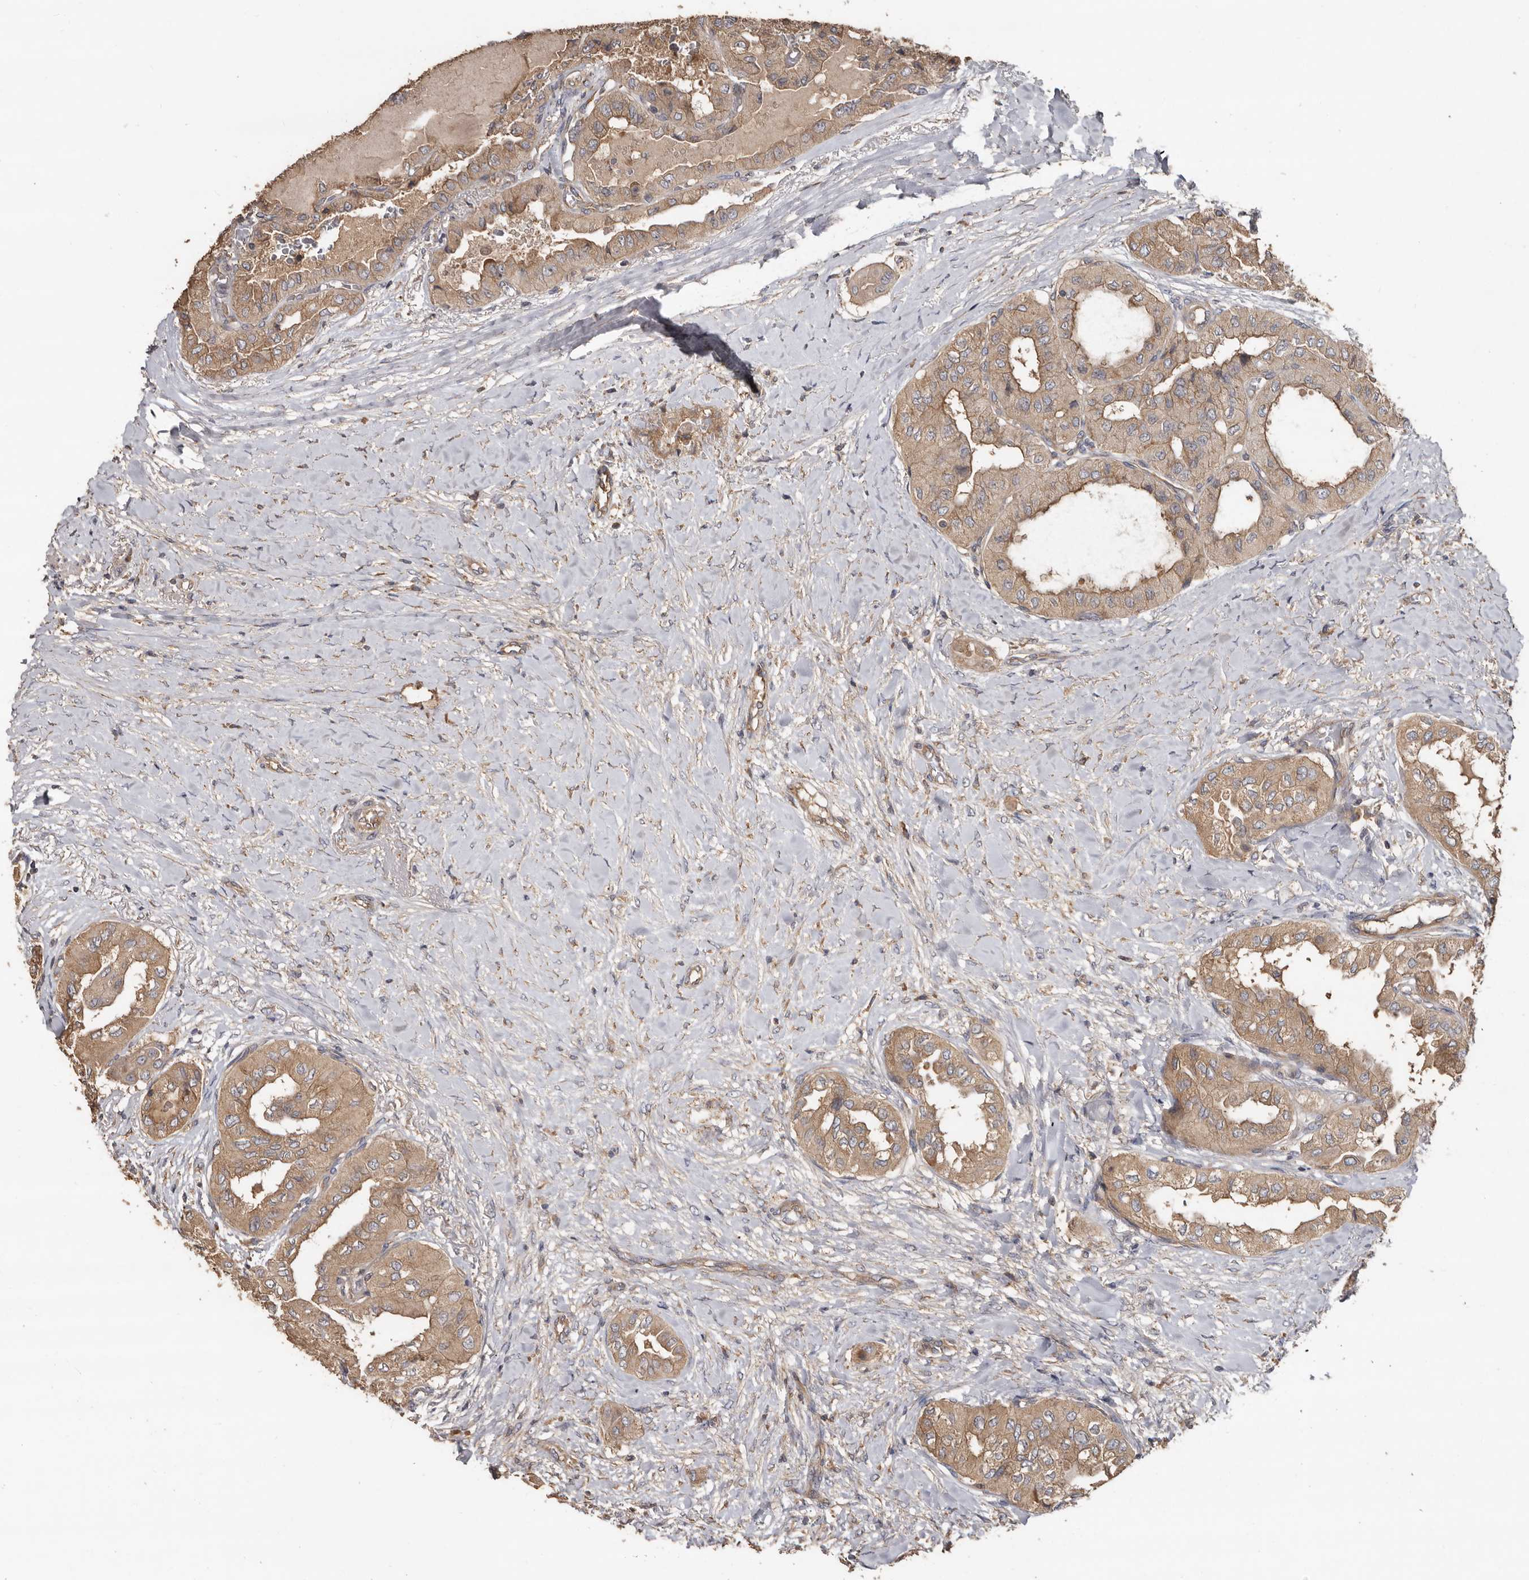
{"staining": {"intensity": "moderate", "quantity": ">75%", "location": "cytoplasmic/membranous"}, "tissue": "thyroid cancer", "cell_type": "Tumor cells", "image_type": "cancer", "snomed": [{"axis": "morphology", "description": "Papillary adenocarcinoma, NOS"}, {"axis": "topography", "description": "Thyroid gland"}], "caption": "This image reveals IHC staining of thyroid cancer, with medium moderate cytoplasmic/membranous positivity in about >75% of tumor cells.", "gene": "FLCN", "patient": {"sex": "female", "age": 59}}